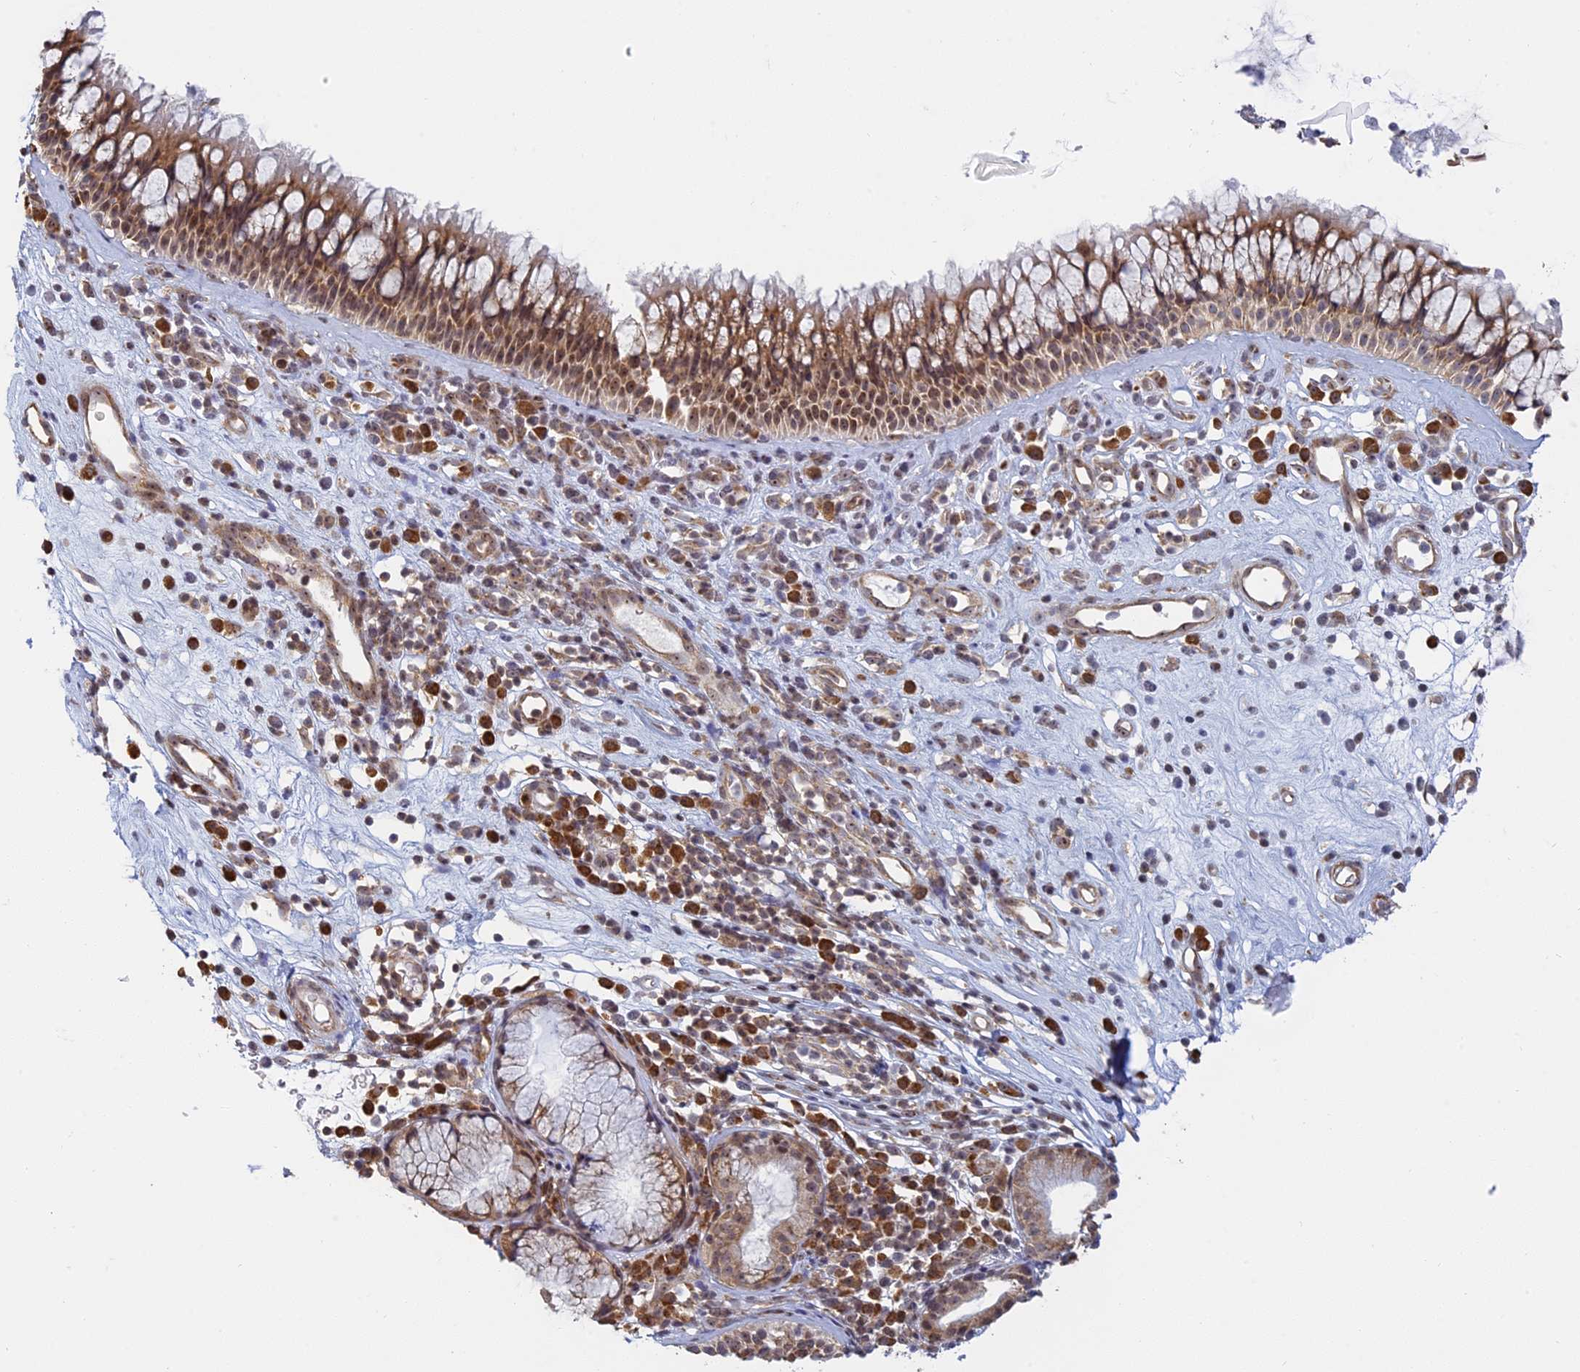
{"staining": {"intensity": "moderate", "quantity": ">75%", "location": "cytoplasmic/membranous"}, "tissue": "nasopharynx", "cell_type": "Respiratory epithelial cells", "image_type": "normal", "snomed": [{"axis": "morphology", "description": "Normal tissue, NOS"}, {"axis": "morphology", "description": "Inflammation, NOS"}, {"axis": "morphology", "description": "Malignant melanoma, Metastatic site"}, {"axis": "topography", "description": "Nasopharynx"}], "caption": "About >75% of respiratory epithelial cells in normal human nasopharynx demonstrate moderate cytoplasmic/membranous protein positivity as visualized by brown immunohistochemical staining.", "gene": "RPS19BP1", "patient": {"sex": "male", "age": 70}}